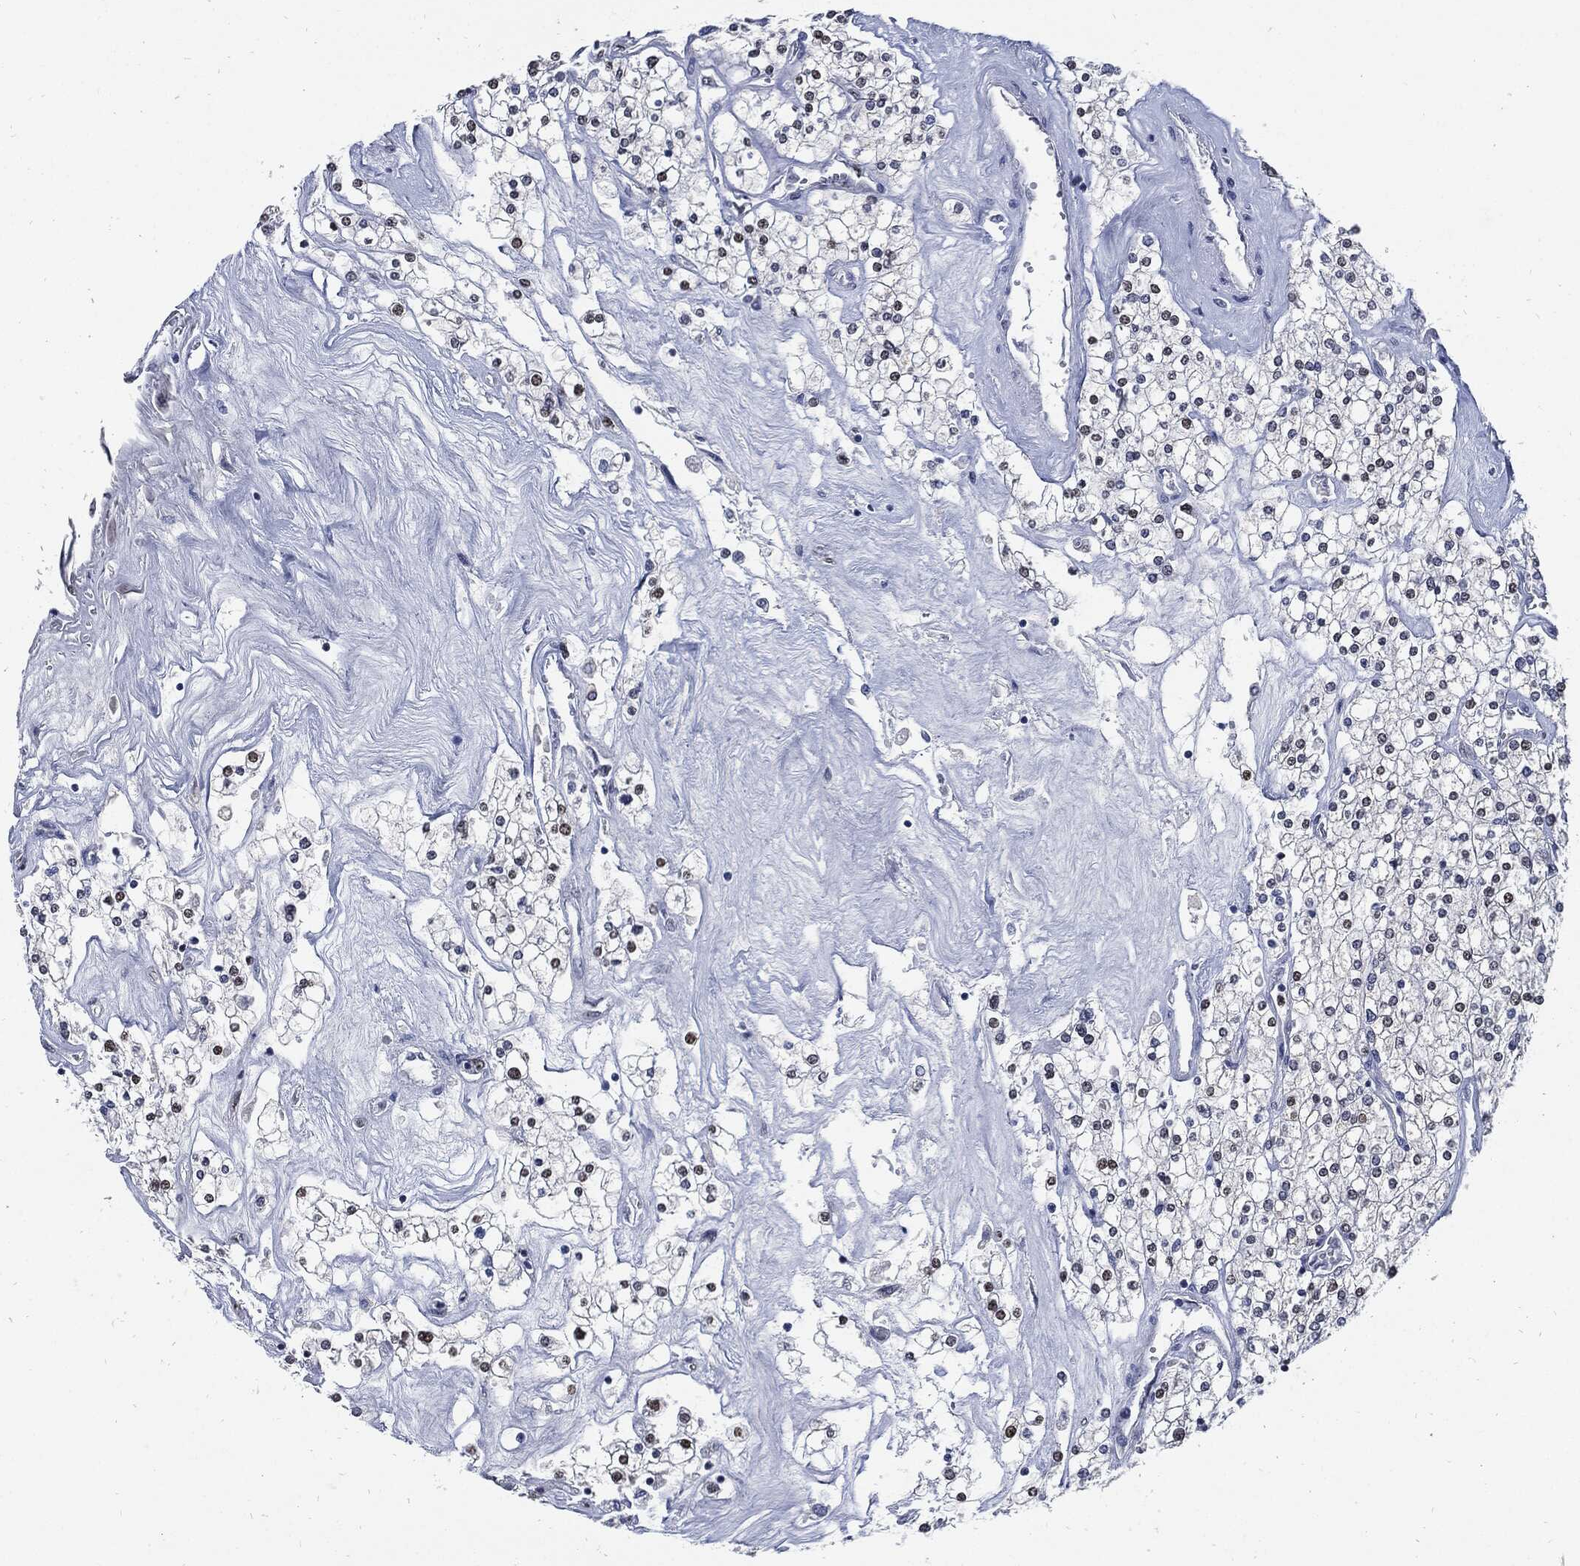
{"staining": {"intensity": "strong", "quantity": "<25%", "location": "nuclear"}, "tissue": "renal cancer", "cell_type": "Tumor cells", "image_type": "cancer", "snomed": [{"axis": "morphology", "description": "Adenocarcinoma, NOS"}, {"axis": "topography", "description": "Kidney"}], "caption": "The photomicrograph demonstrates a brown stain indicating the presence of a protein in the nuclear of tumor cells in adenocarcinoma (renal). The protein of interest is shown in brown color, while the nuclei are stained blue.", "gene": "NBN", "patient": {"sex": "male", "age": 80}}